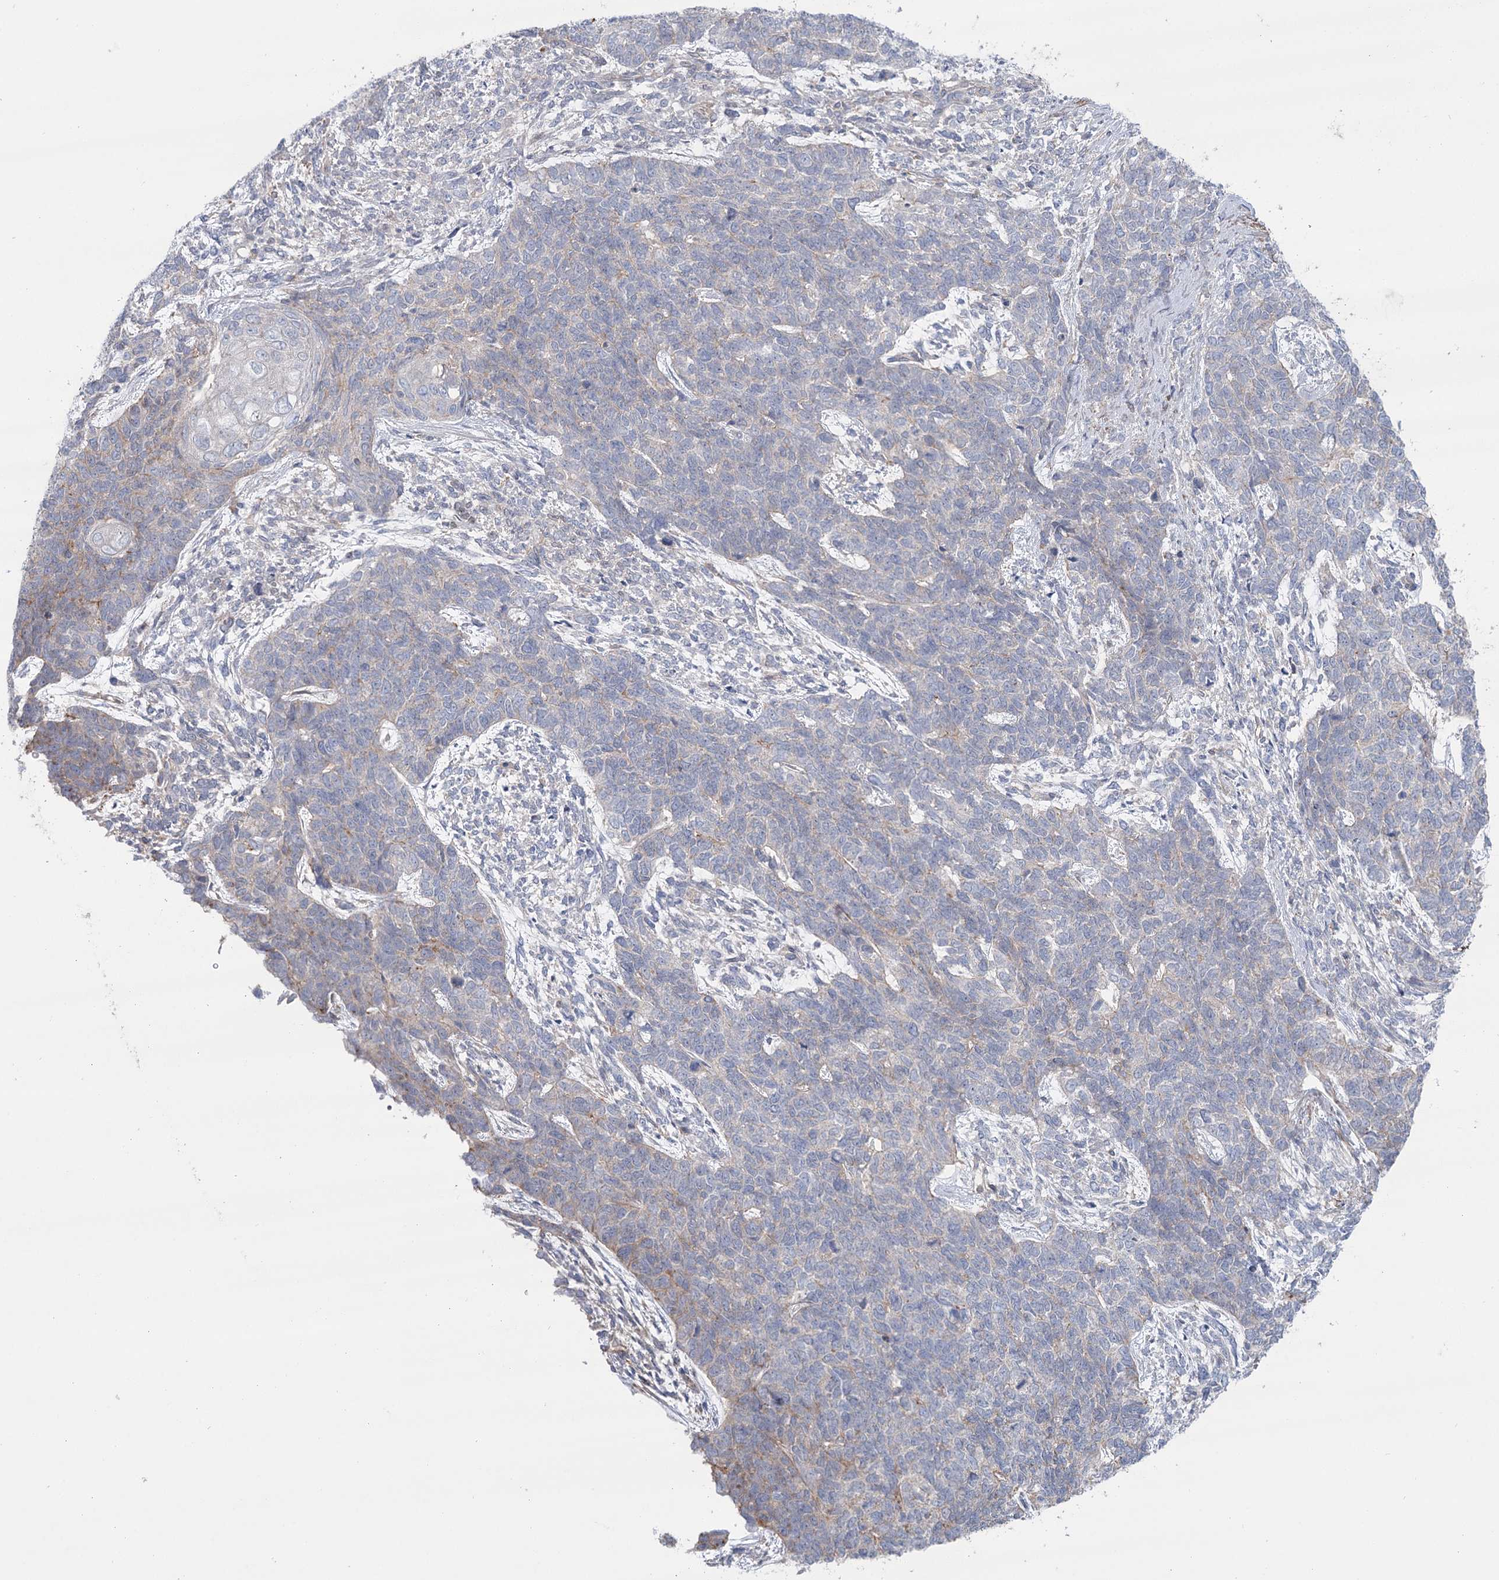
{"staining": {"intensity": "weak", "quantity": "<25%", "location": "cytoplasmic/membranous"}, "tissue": "cervical cancer", "cell_type": "Tumor cells", "image_type": "cancer", "snomed": [{"axis": "morphology", "description": "Squamous cell carcinoma, NOS"}, {"axis": "topography", "description": "Cervix"}], "caption": "Photomicrograph shows no significant protein expression in tumor cells of cervical squamous cell carcinoma. (DAB (3,3'-diaminobenzidine) IHC, high magnification).", "gene": "LARP1B", "patient": {"sex": "female", "age": 63}}